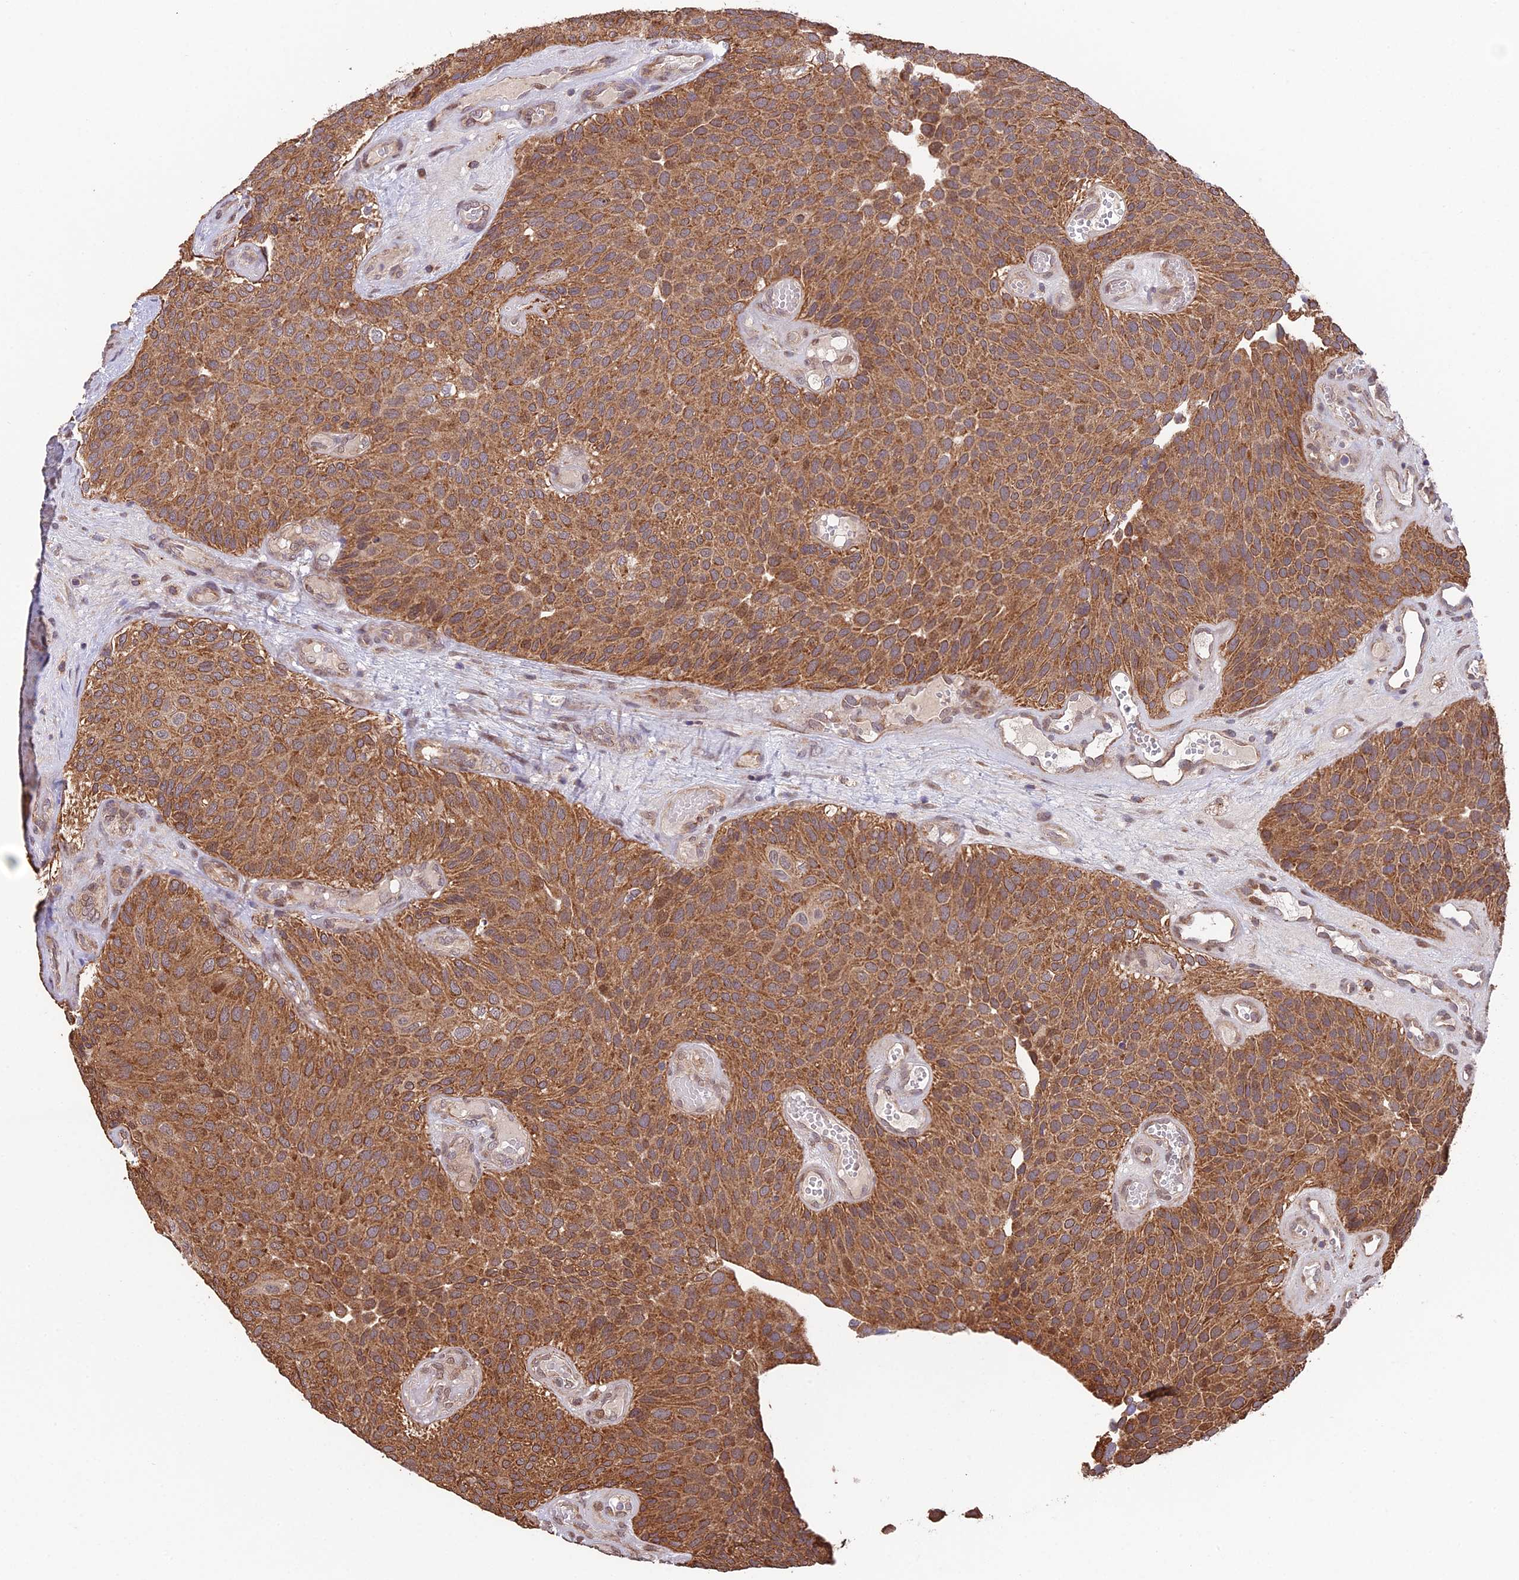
{"staining": {"intensity": "moderate", "quantity": ">75%", "location": "cytoplasmic/membranous"}, "tissue": "urothelial cancer", "cell_type": "Tumor cells", "image_type": "cancer", "snomed": [{"axis": "morphology", "description": "Urothelial carcinoma, Low grade"}, {"axis": "topography", "description": "Urinary bladder"}], "caption": "IHC (DAB) staining of human urothelial cancer exhibits moderate cytoplasmic/membranous protein positivity in about >75% of tumor cells.", "gene": "CYP2R1", "patient": {"sex": "male", "age": 89}}